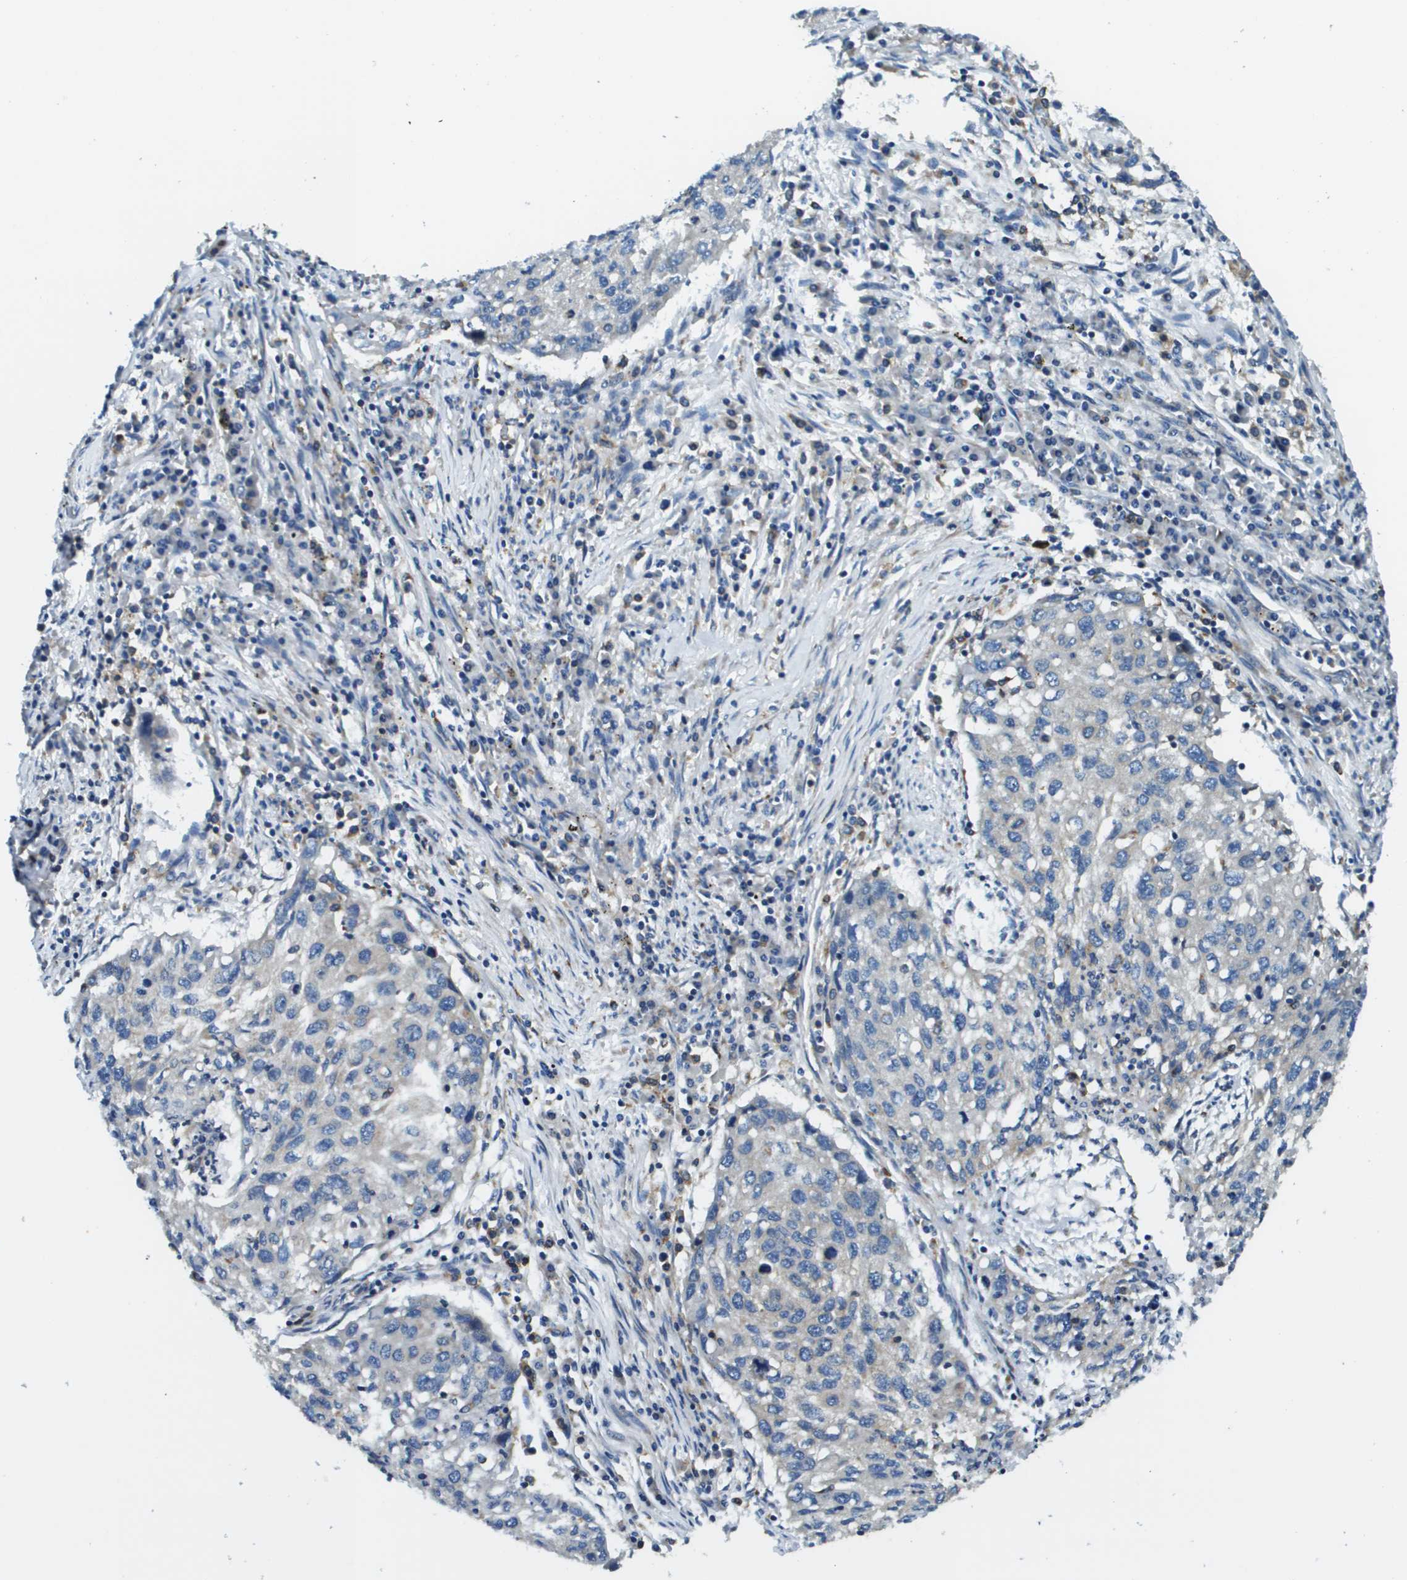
{"staining": {"intensity": "negative", "quantity": "none", "location": "none"}, "tissue": "lung cancer", "cell_type": "Tumor cells", "image_type": "cancer", "snomed": [{"axis": "morphology", "description": "Squamous cell carcinoma, NOS"}, {"axis": "topography", "description": "Lung"}], "caption": "Tumor cells are negative for protein expression in human squamous cell carcinoma (lung).", "gene": "CNPY3", "patient": {"sex": "female", "age": 63}}